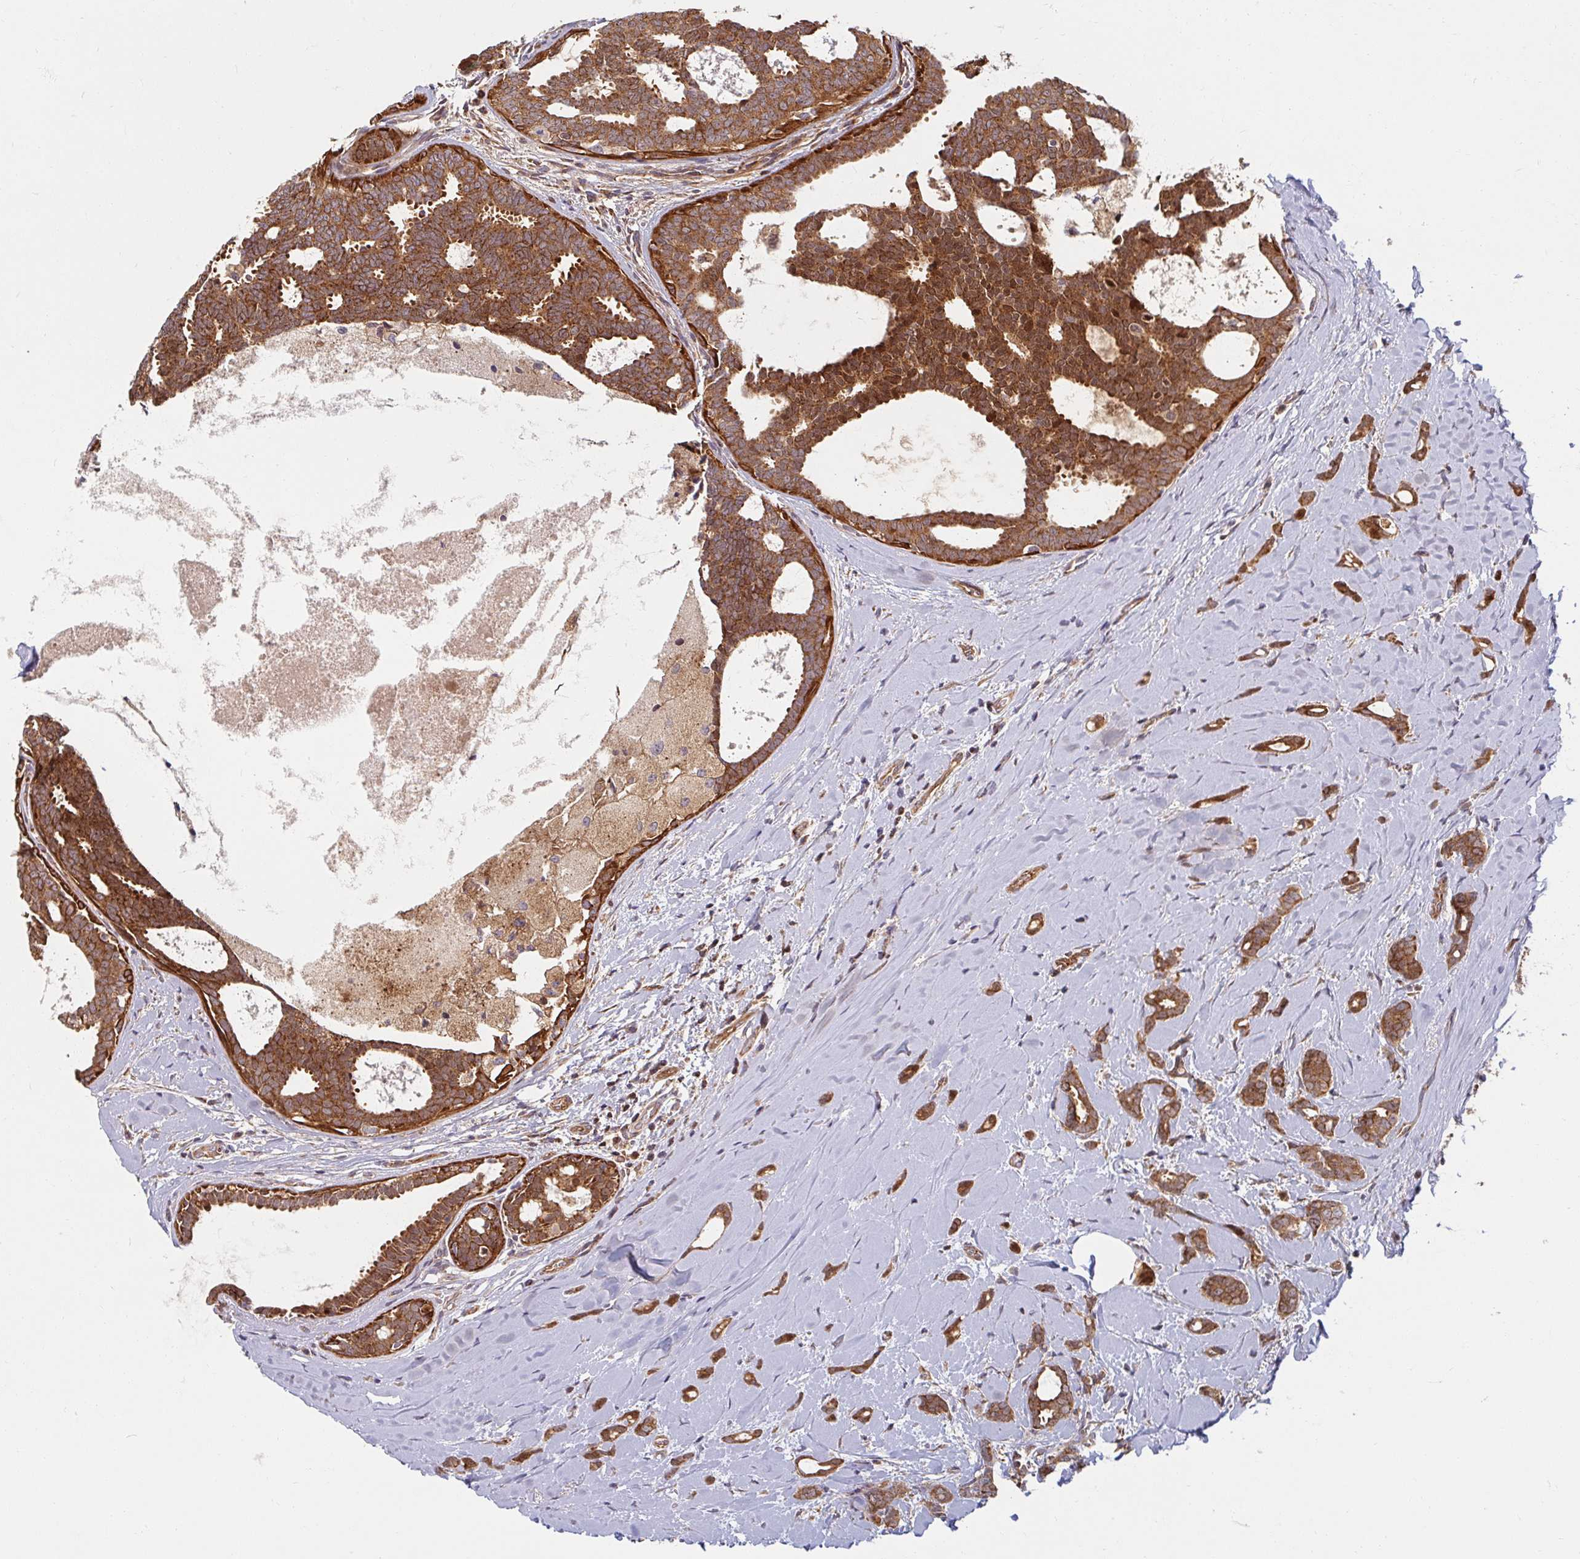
{"staining": {"intensity": "moderate", "quantity": ">75%", "location": "cytoplasmic/membranous"}, "tissue": "breast cancer", "cell_type": "Tumor cells", "image_type": "cancer", "snomed": [{"axis": "morphology", "description": "Intraductal carcinoma, in situ"}, {"axis": "morphology", "description": "Duct carcinoma"}, {"axis": "morphology", "description": "Lobular carcinoma, in situ"}, {"axis": "topography", "description": "Breast"}], "caption": "Breast intraductal carcinoma,  in situ was stained to show a protein in brown. There is medium levels of moderate cytoplasmic/membranous positivity in approximately >75% of tumor cells.", "gene": "BTF3", "patient": {"sex": "female", "age": 44}}